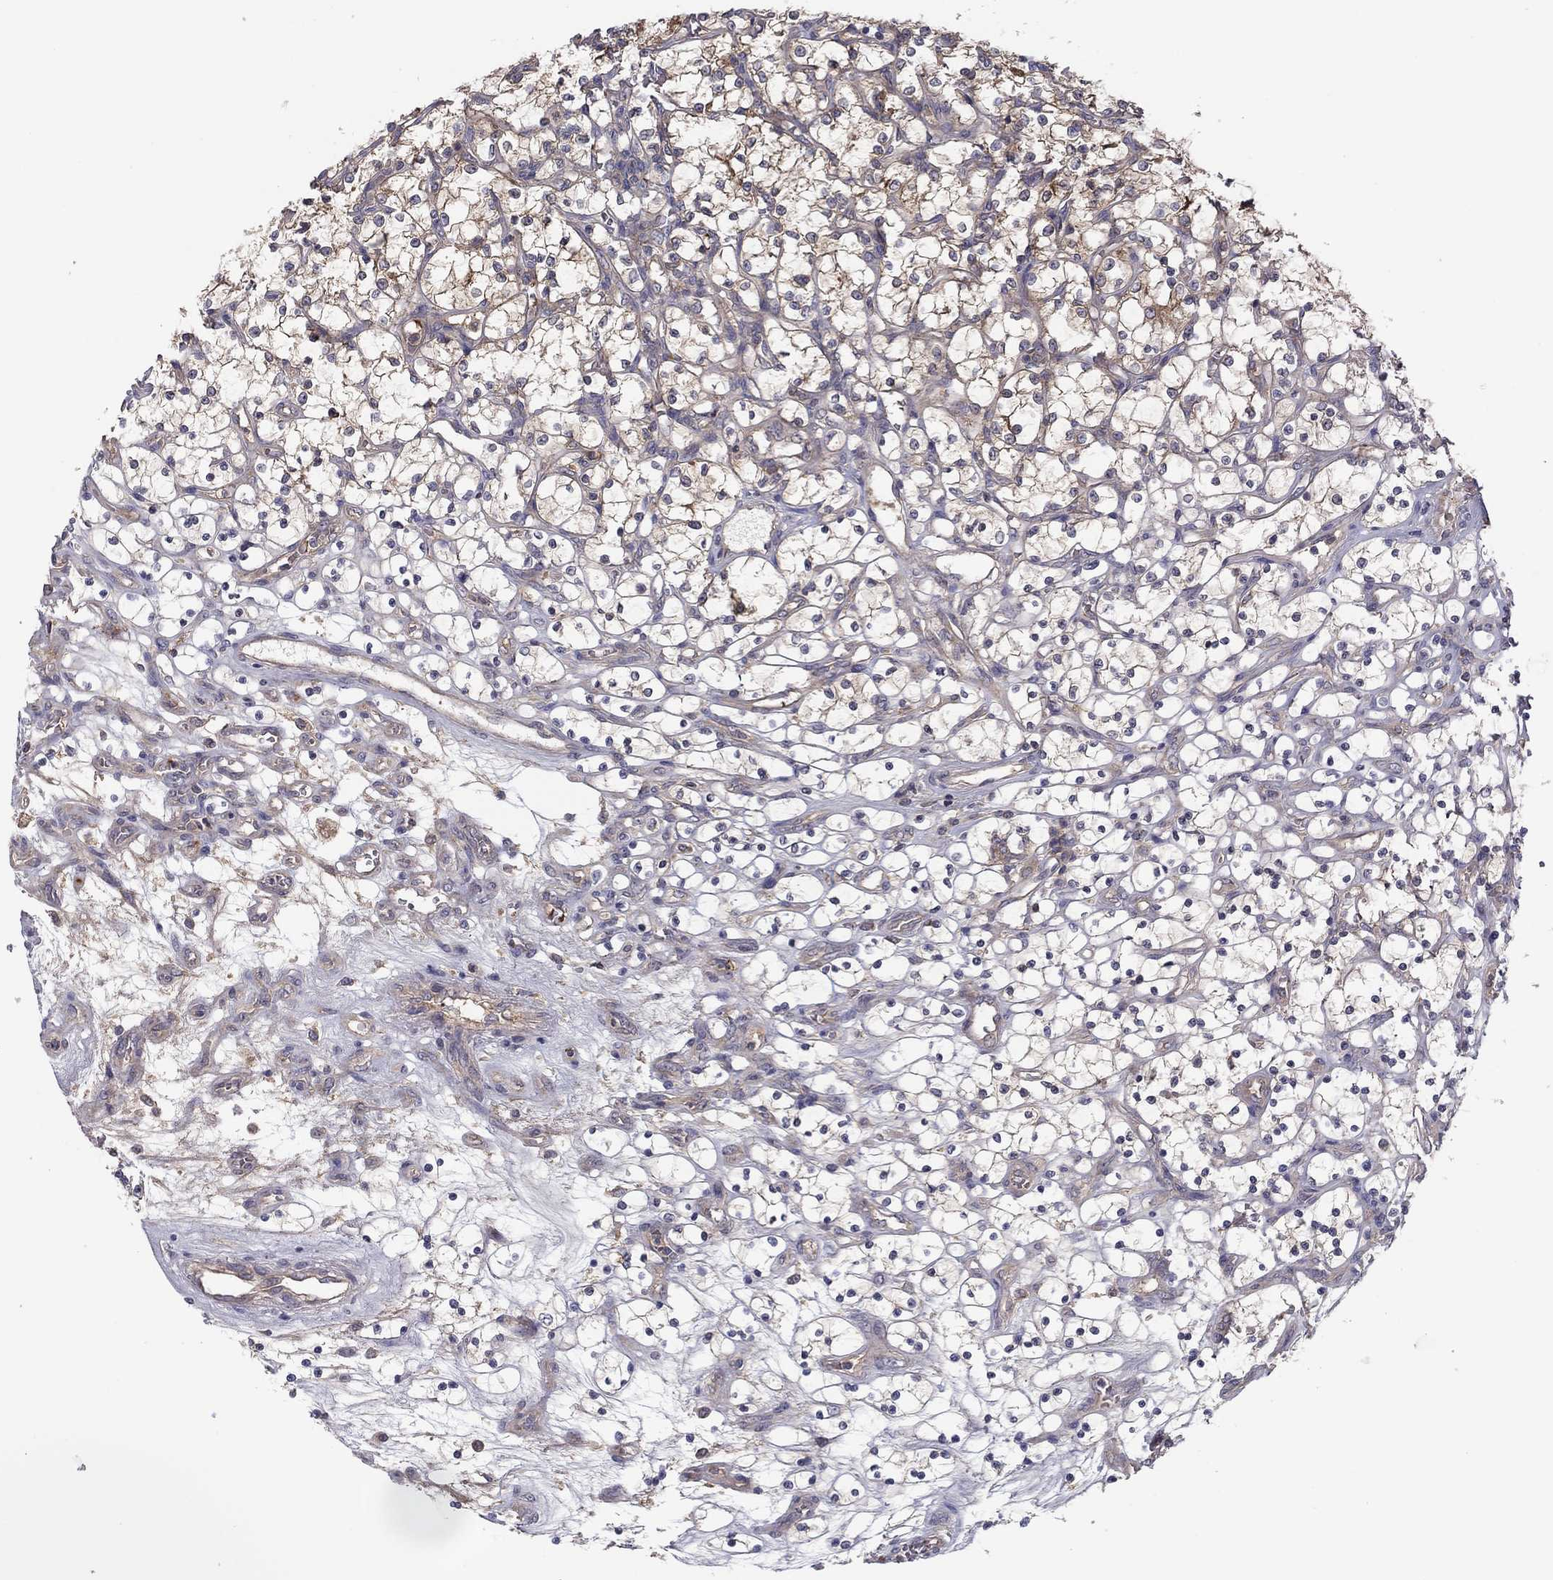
{"staining": {"intensity": "moderate", "quantity": "25%-75%", "location": "cytoplasmic/membranous"}, "tissue": "renal cancer", "cell_type": "Tumor cells", "image_type": "cancer", "snomed": [{"axis": "morphology", "description": "Adenocarcinoma, NOS"}, {"axis": "topography", "description": "Kidney"}], "caption": "A histopathology image showing moderate cytoplasmic/membranous expression in about 25%-75% of tumor cells in renal adenocarcinoma, as visualized by brown immunohistochemical staining.", "gene": "RNF123", "patient": {"sex": "female", "age": 69}}